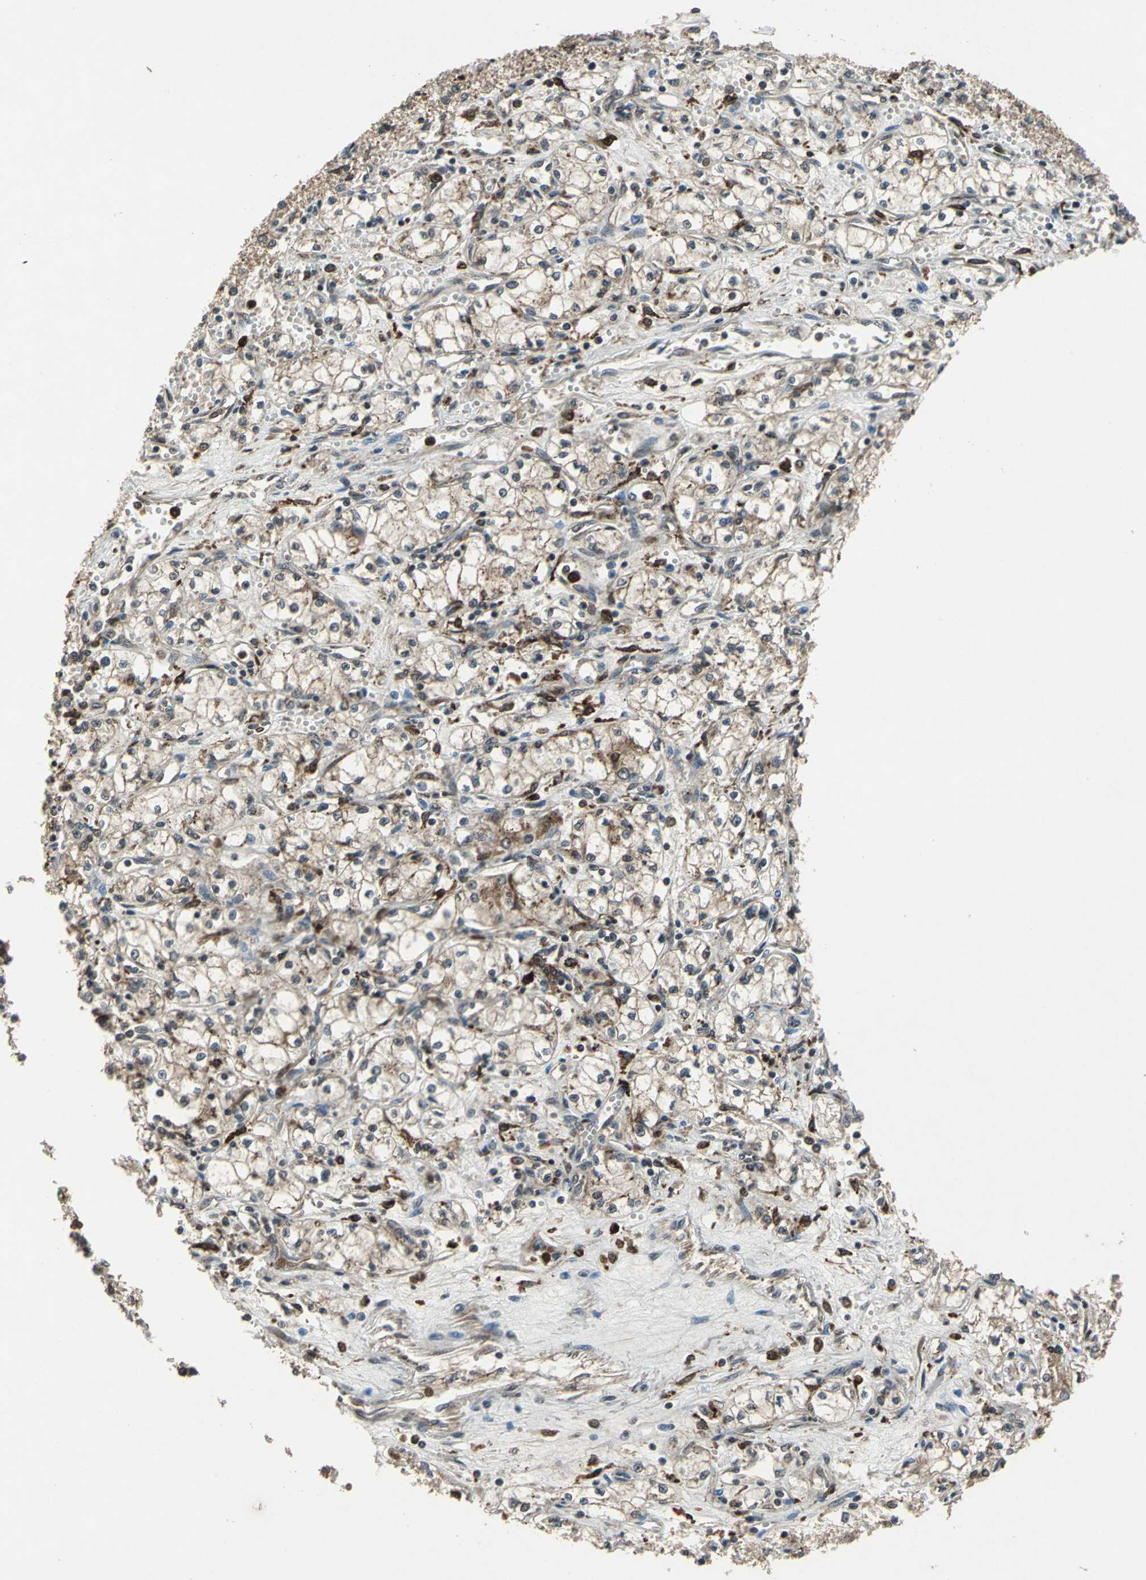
{"staining": {"intensity": "weak", "quantity": ">75%", "location": "cytoplasmic/membranous"}, "tissue": "renal cancer", "cell_type": "Tumor cells", "image_type": "cancer", "snomed": [{"axis": "morphology", "description": "Normal tissue, NOS"}, {"axis": "morphology", "description": "Adenocarcinoma, NOS"}, {"axis": "topography", "description": "Kidney"}], "caption": "Immunohistochemistry image of human adenocarcinoma (renal) stained for a protein (brown), which reveals low levels of weak cytoplasmic/membranous positivity in about >75% of tumor cells.", "gene": "PYCARD", "patient": {"sex": "male", "age": 59}}